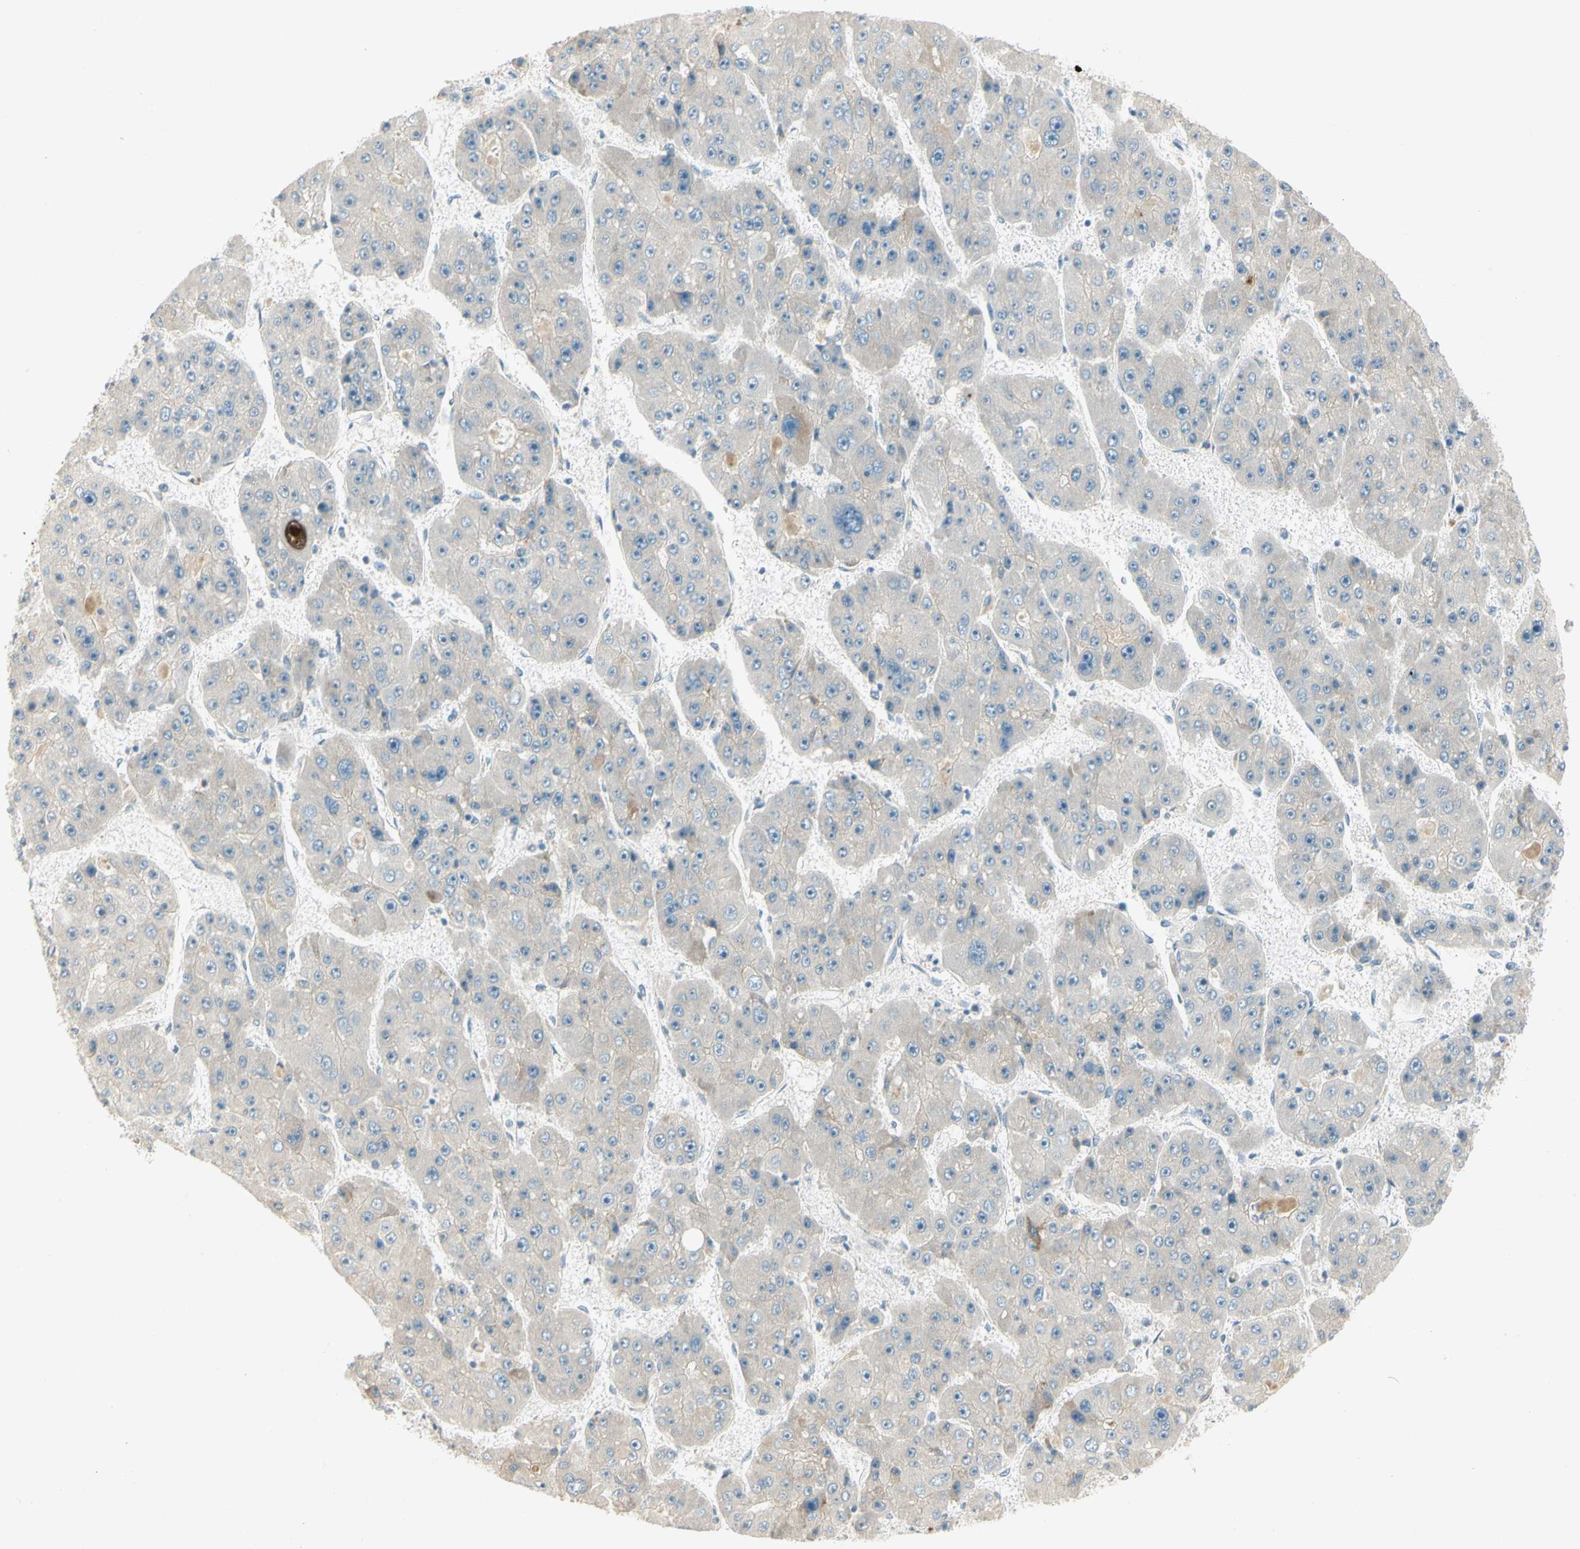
{"staining": {"intensity": "negative", "quantity": "none", "location": "none"}, "tissue": "liver cancer", "cell_type": "Tumor cells", "image_type": "cancer", "snomed": [{"axis": "morphology", "description": "Carcinoma, Hepatocellular, NOS"}, {"axis": "topography", "description": "Liver"}], "caption": "High power microscopy histopathology image of an immunohistochemistry (IHC) photomicrograph of liver cancer (hepatocellular carcinoma), revealing no significant positivity in tumor cells.", "gene": "PCDHB15", "patient": {"sex": "female", "age": 61}}